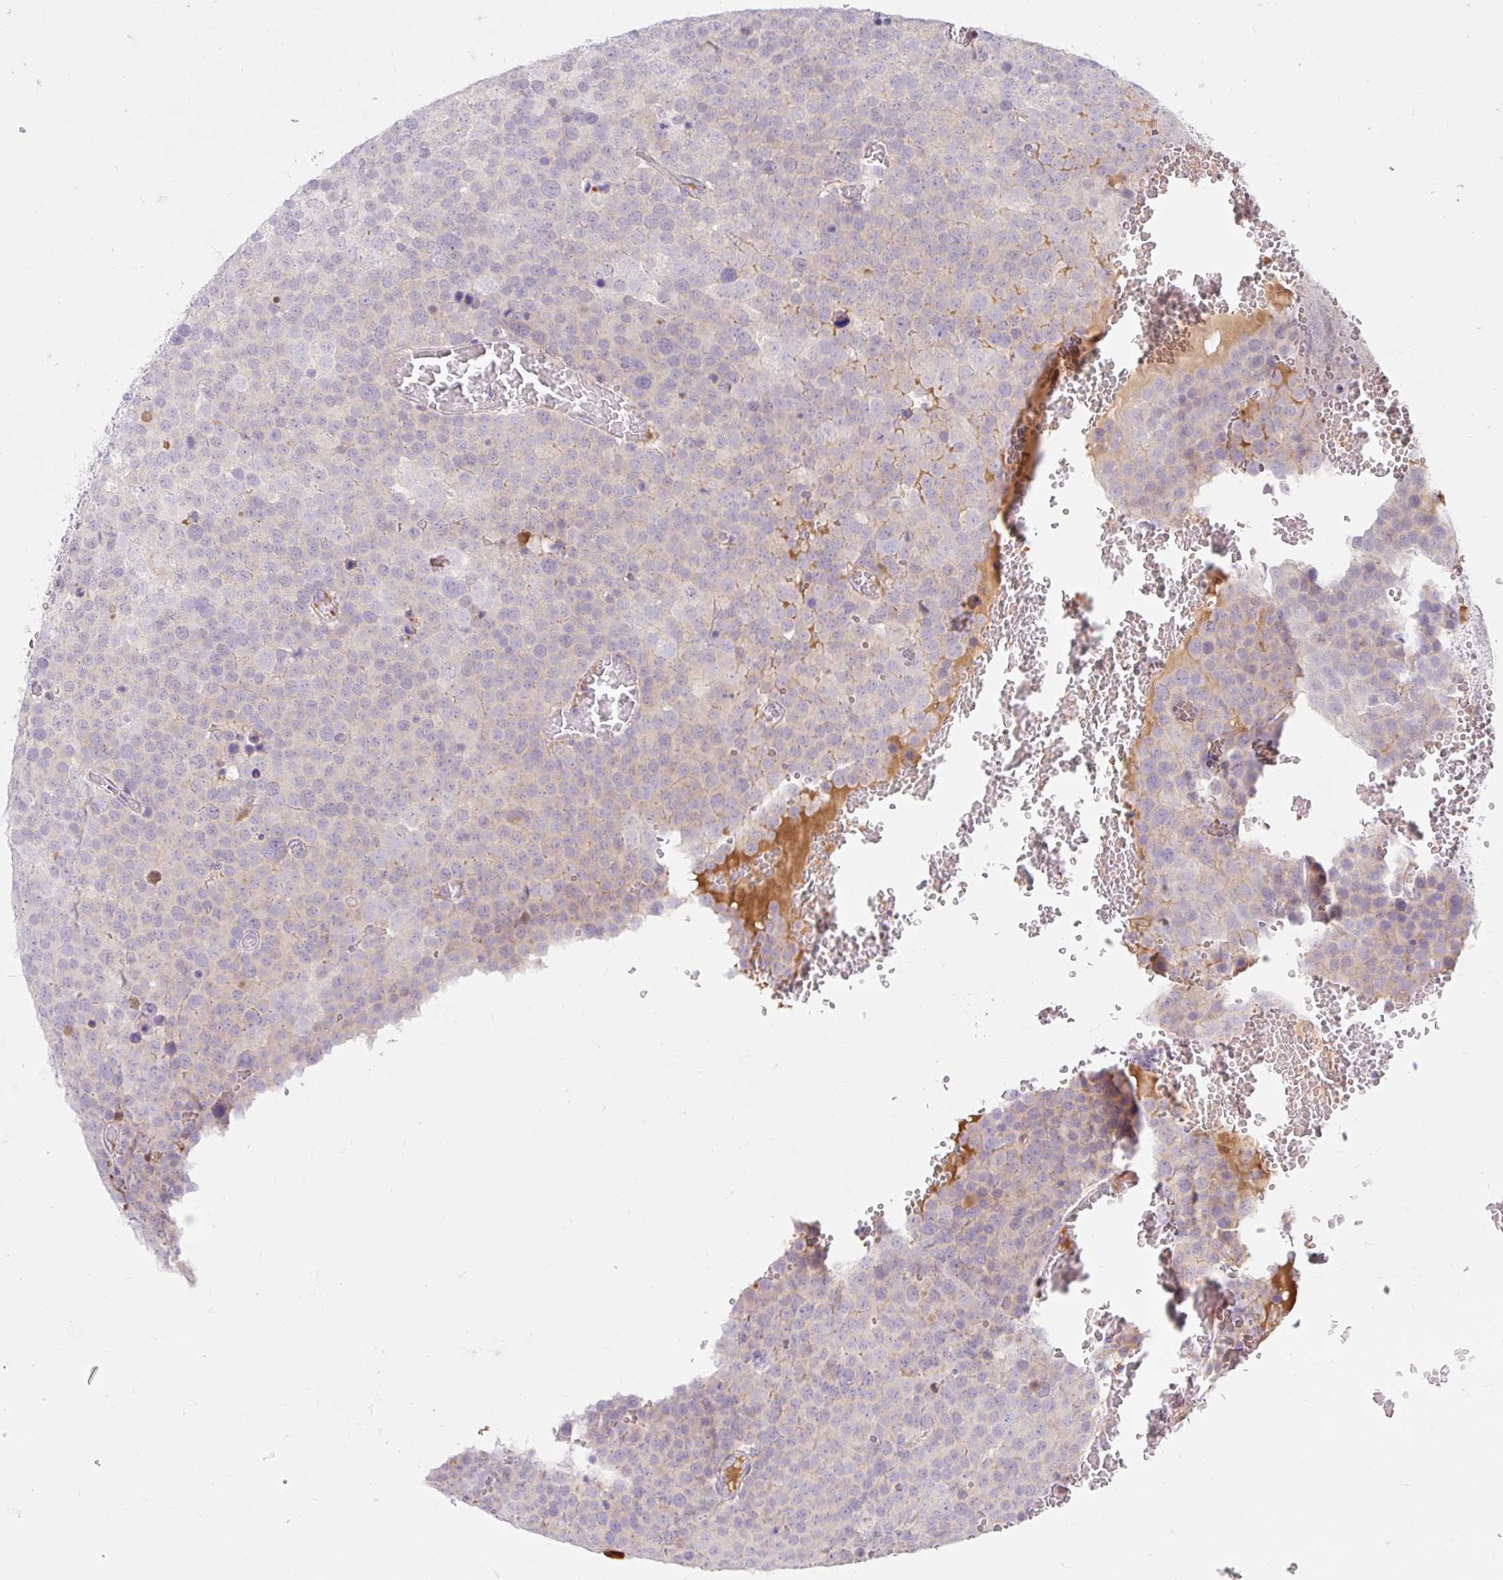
{"staining": {"intensity": "negative", "quantity": "none", "location": "none"}, "tissue": "testis cancer", "cell_type": "Tumor cells", "image_type": "cancer", "snomed": [{"axis": "morphology", "description": "Seminoma, NOS"}, {"axis": "topography", "description": "Testis"}], "caption": "Immunohistochemical staining of human testis cancer (seminoma) reveals no significant expression in tumor cells.", "gene": "SLC28A1", "patient": {"sex": "male", "age": 71}}